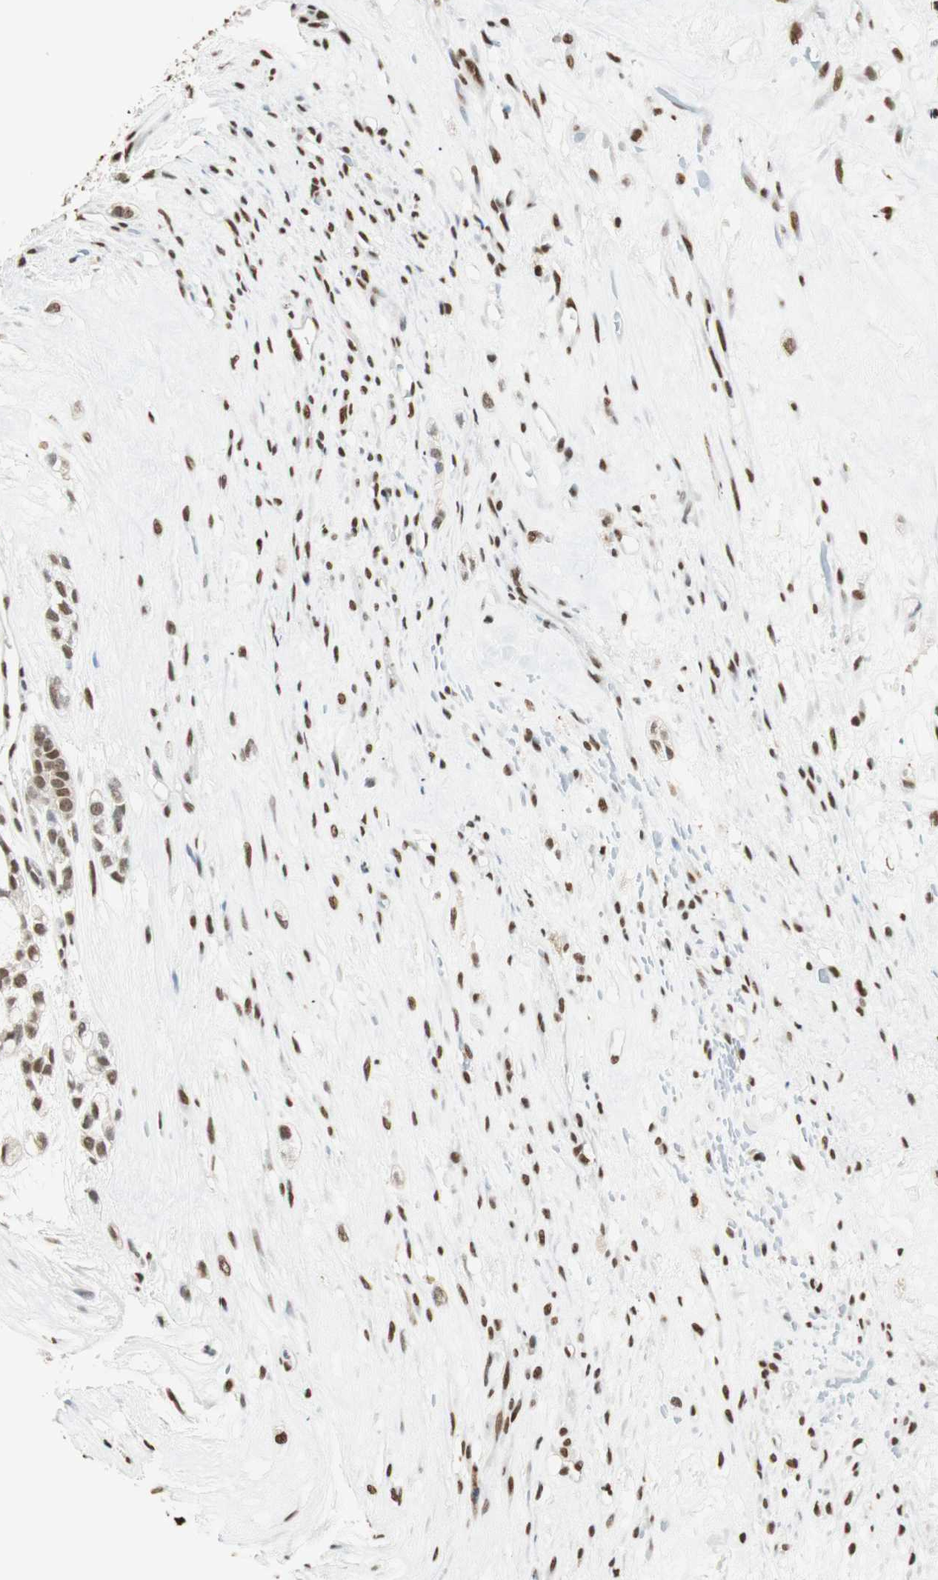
{"staining": {"intensity": "moderate", "quantity": ">75%", "location": "cytoplasmic/membranous,nuclear"}, "tissue": "head and neck cancer", "cell_type": "Tumor cells", "image_type": "cancer", "snomed": [{"axis": "morphology", "description": "Carcinoma, NOS"}, {"axis": "topography", "description": "Head-Neck"}], "caption": "Head and neck carcinoma stained for a protein exhibits moderate cytoplasmic/membranous and nuclear positivity in tumor cells. Using DAB (brown) and hematoxylin (blue) stains, captured at high magnification using brightfield microscopy.", "gene": "FANCG", "patient": {"sex": "male", "age": 87}}